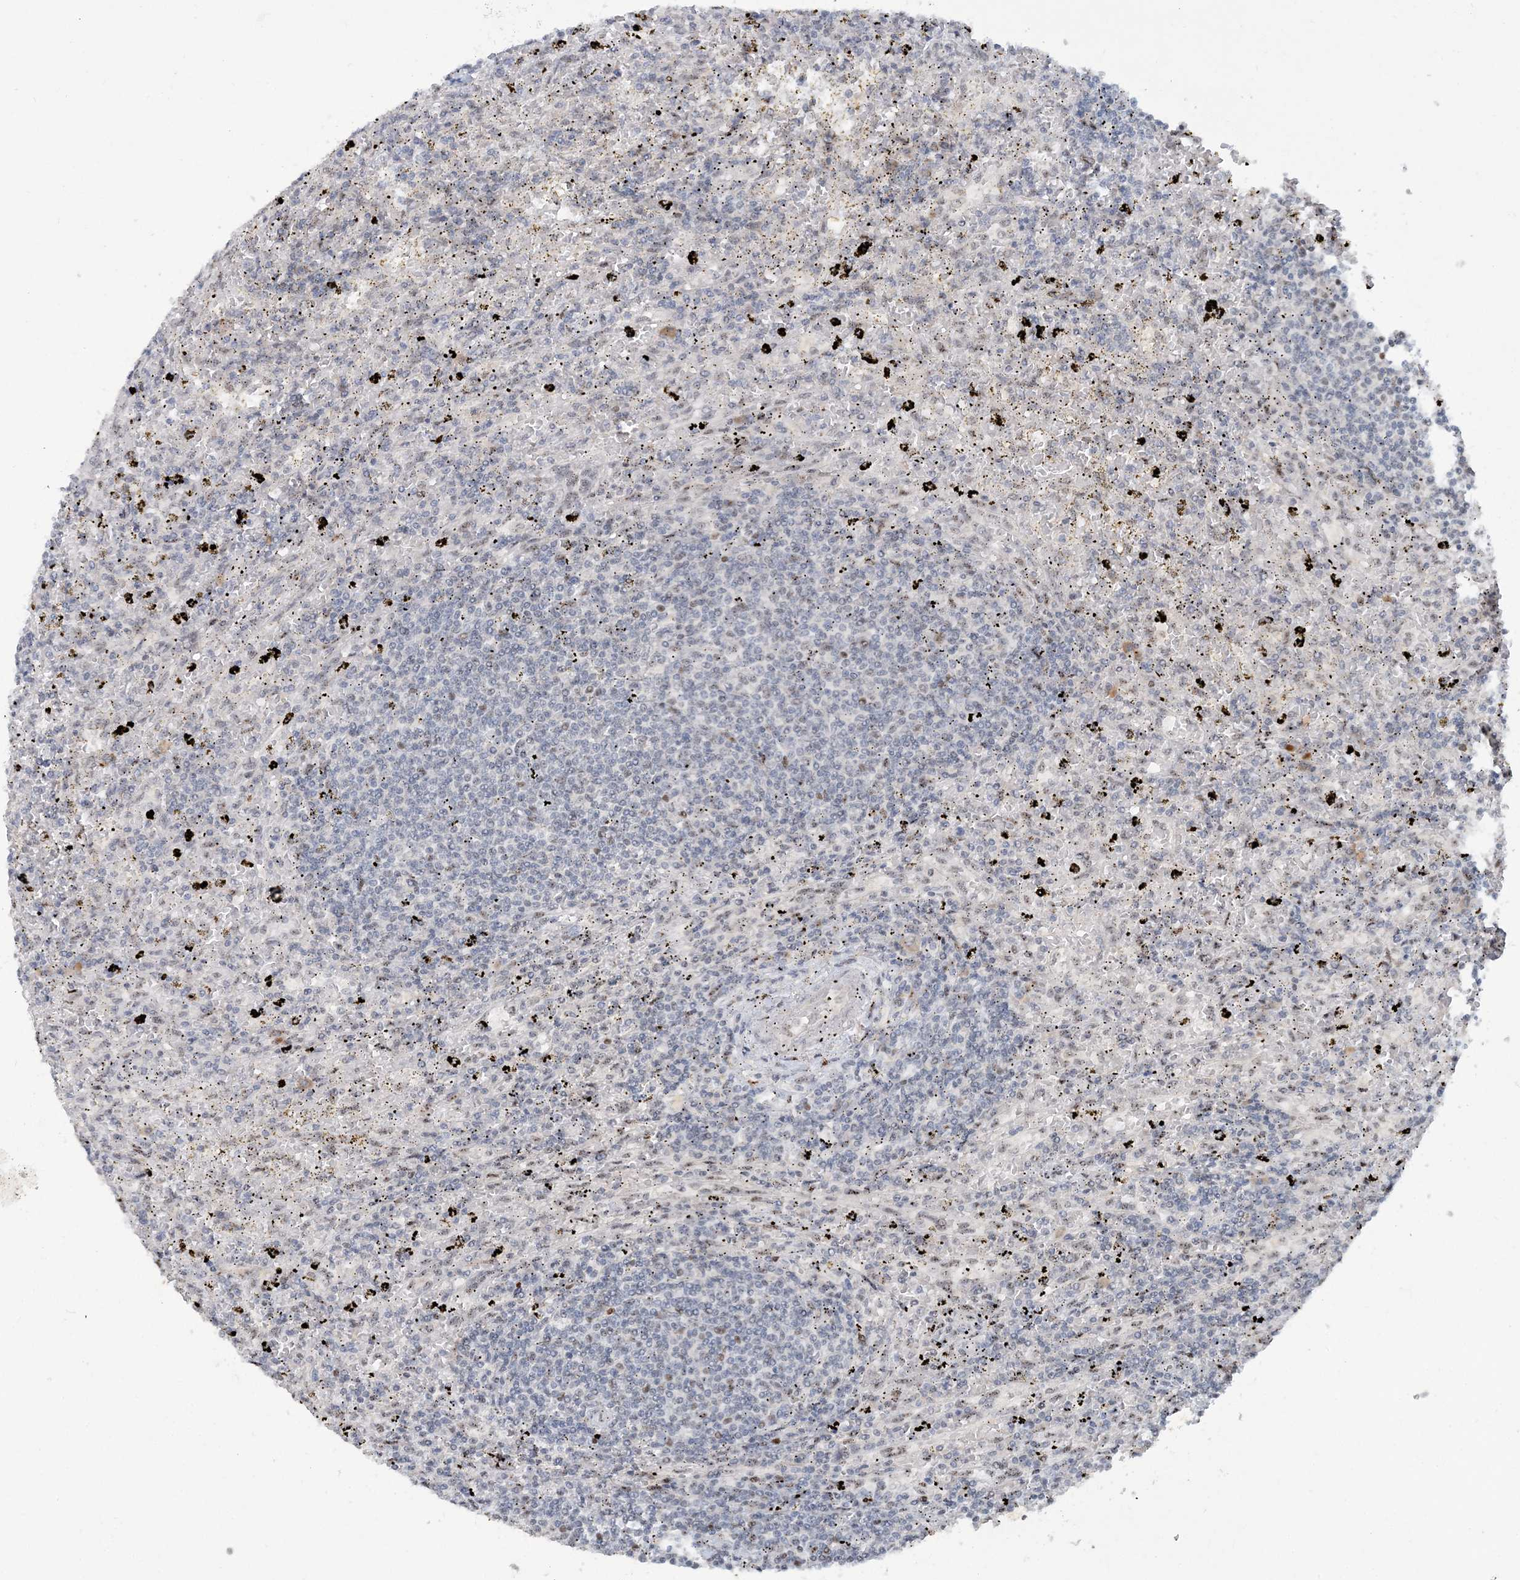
{"staining": {"intensity": "negative", "quantity": "none", "location": "none"}, "tissue": "lymphoma", "cell_type": "Tumor cells", "image_type": "cancer", "snomed": [{"axis": "morphology", "description": "Malignant lymphoma, non-Hodgkin's type, Low grade"}, {"axis": "topography", "description": "Spleen"}], "caption": "This is an immunohistochemistry (IHC) micrograph of human lymphoma. There is no expression in tumor cells.", "gene": "GIN1", "patient": {"sex": "male", "age": 76}}